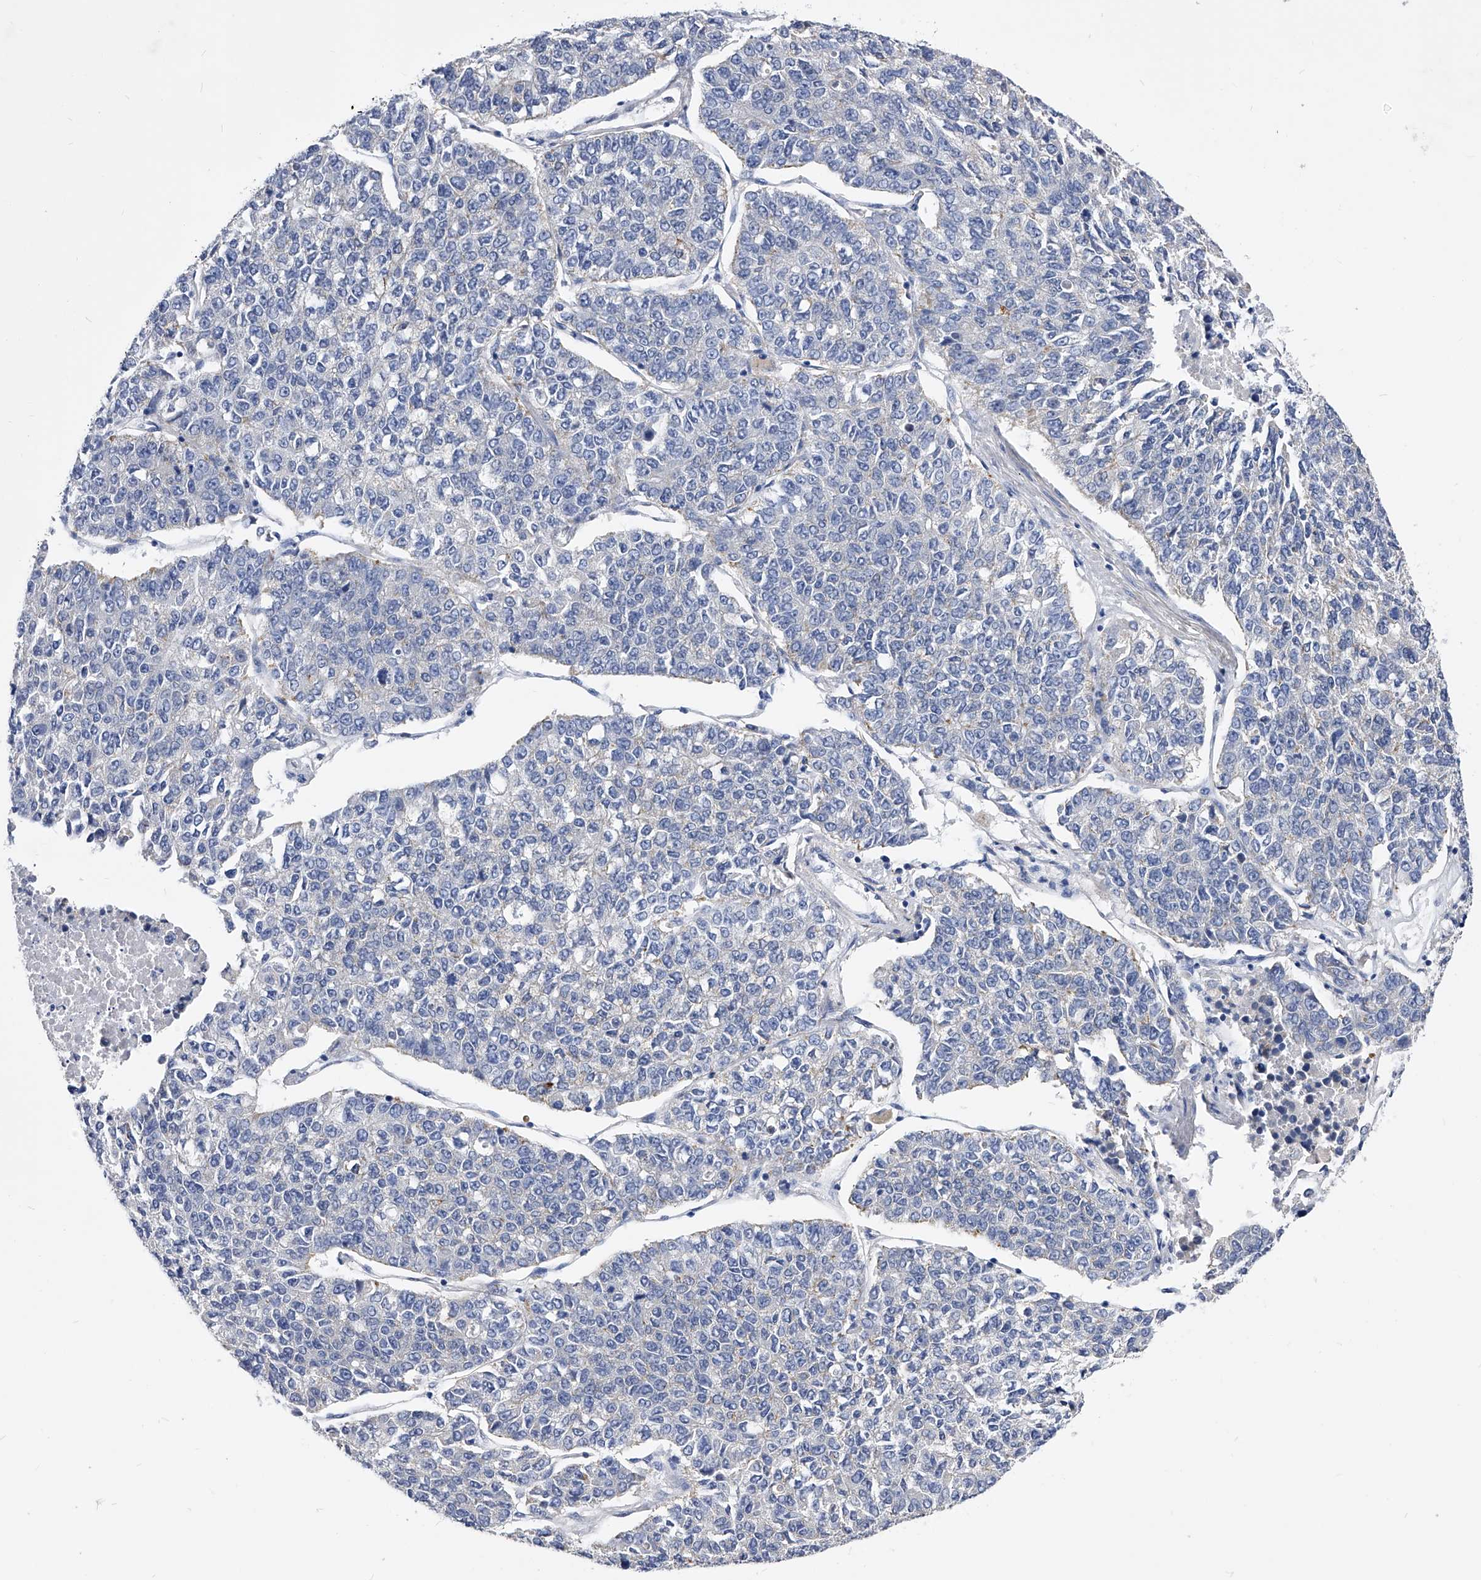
{"staining": {"intensity": "negative", "quantity": "none", "location": "none"}, "tissue": "lung cancer", "cell_type": "Tumor cells", "image_type": "cancer", "snomed": [{"axis": "morphology", "description": "Adenocarcinoma, NOS"}, {"axis": "topography", "description": "Lung"}], "caption": "Human lung cancer stained for a protein using immunohistochemistry (IHC) reveals no positivity in tumor cells.", "gene": "ZNF529", "patient": {"sex": "male", "age": 49}}